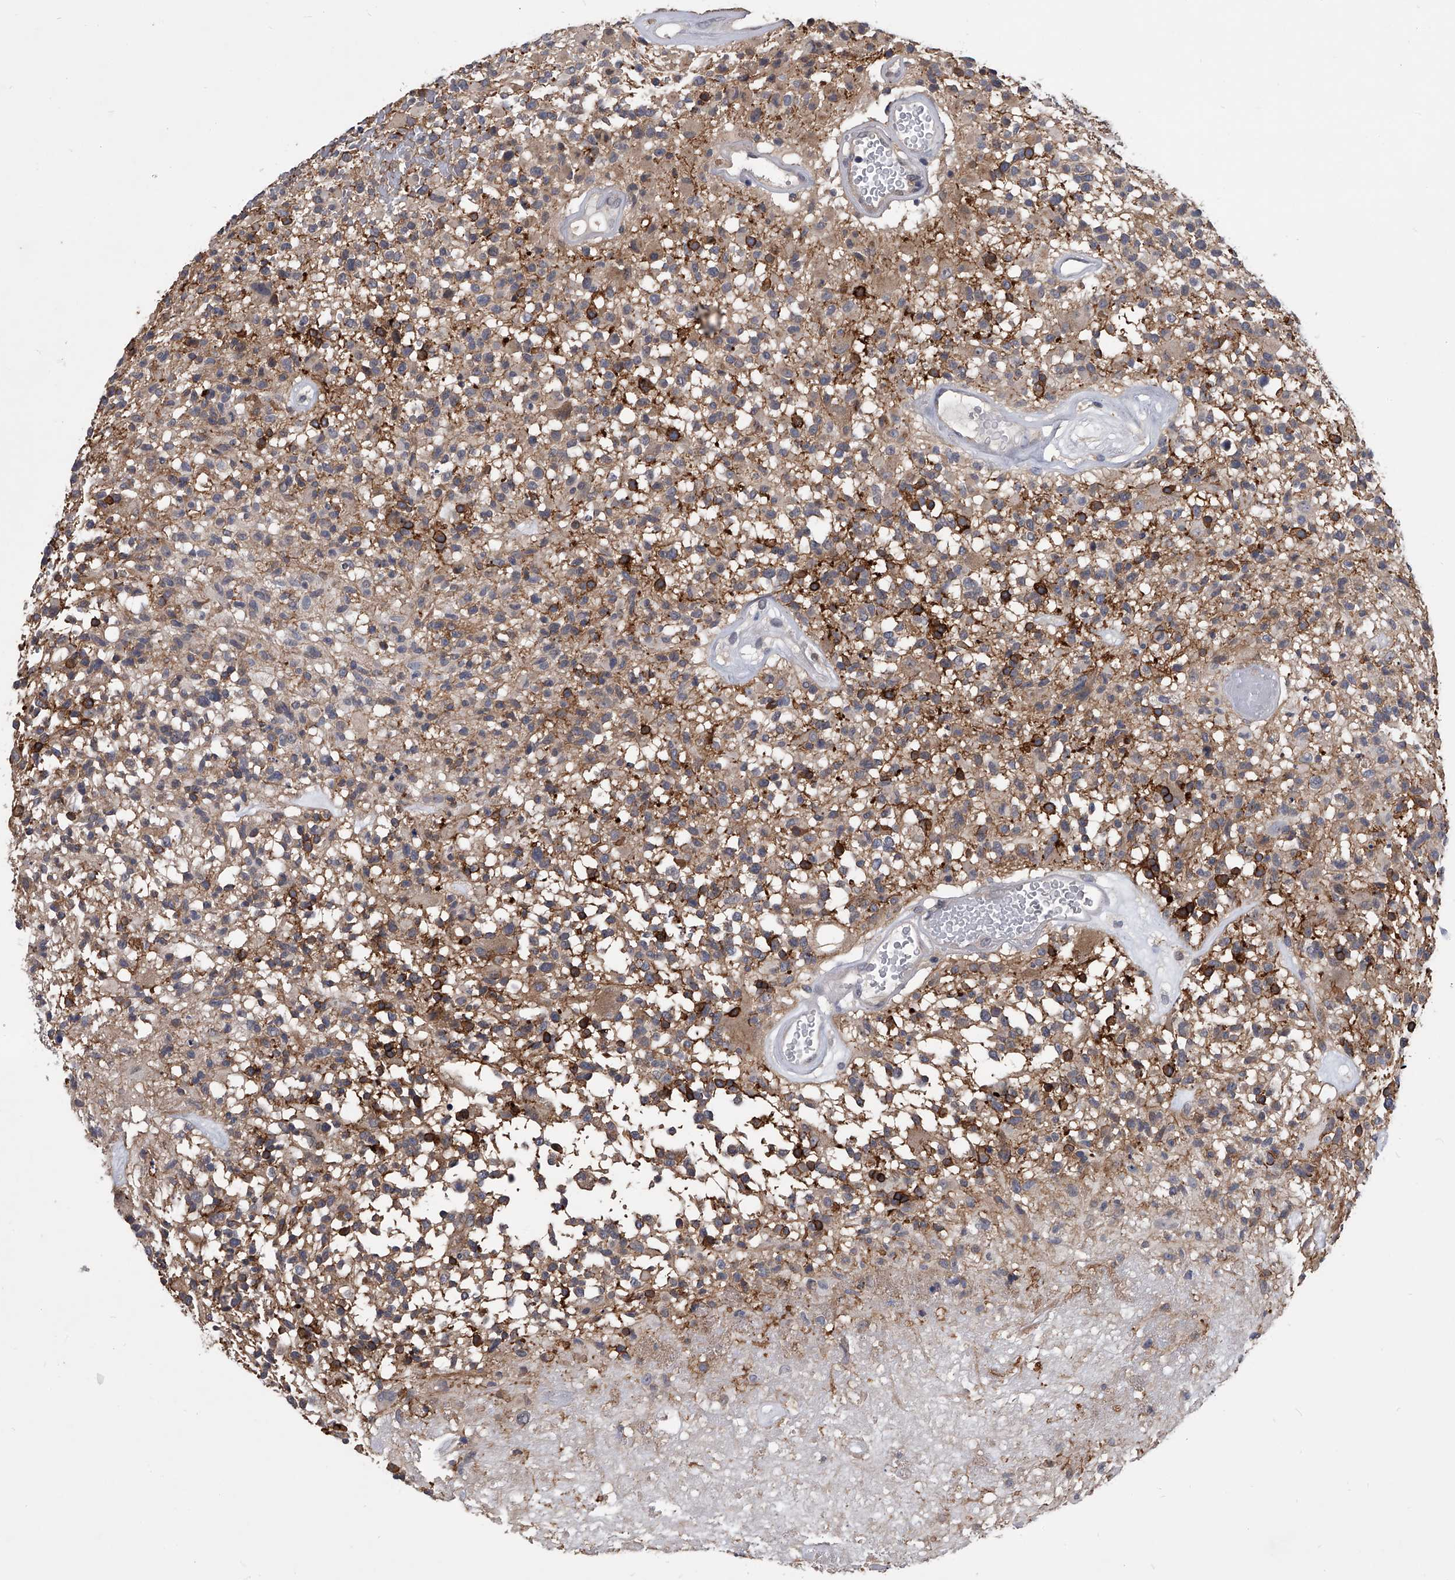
{"staining": {"intensity": "strong", "quantity": "<25%", "location": "cytoplasmic/membranous"}, "tissue": "glioma", "cell_type": "Tumor cells", "image_type": "cancer", "snomed": [{"axis": "morphology", "description": "Glioma, malignant, High grade"}, {"axis": "morphology", "description": "Glioblastoma, NOS"}, {"axis": "topography", "description": "Brain"}], "caption": "This histopathology image reveals malignant glioma (high-grade) stained with immunohistochemistry (IHC) to label a protein in brown. The cytoplasmic/membranous of tumor cells show strong positivity for the protein. Nuclei are counter-stained blue.", "gene": "MAP4K3", "patient": {"sex": "male", "age": 60}}